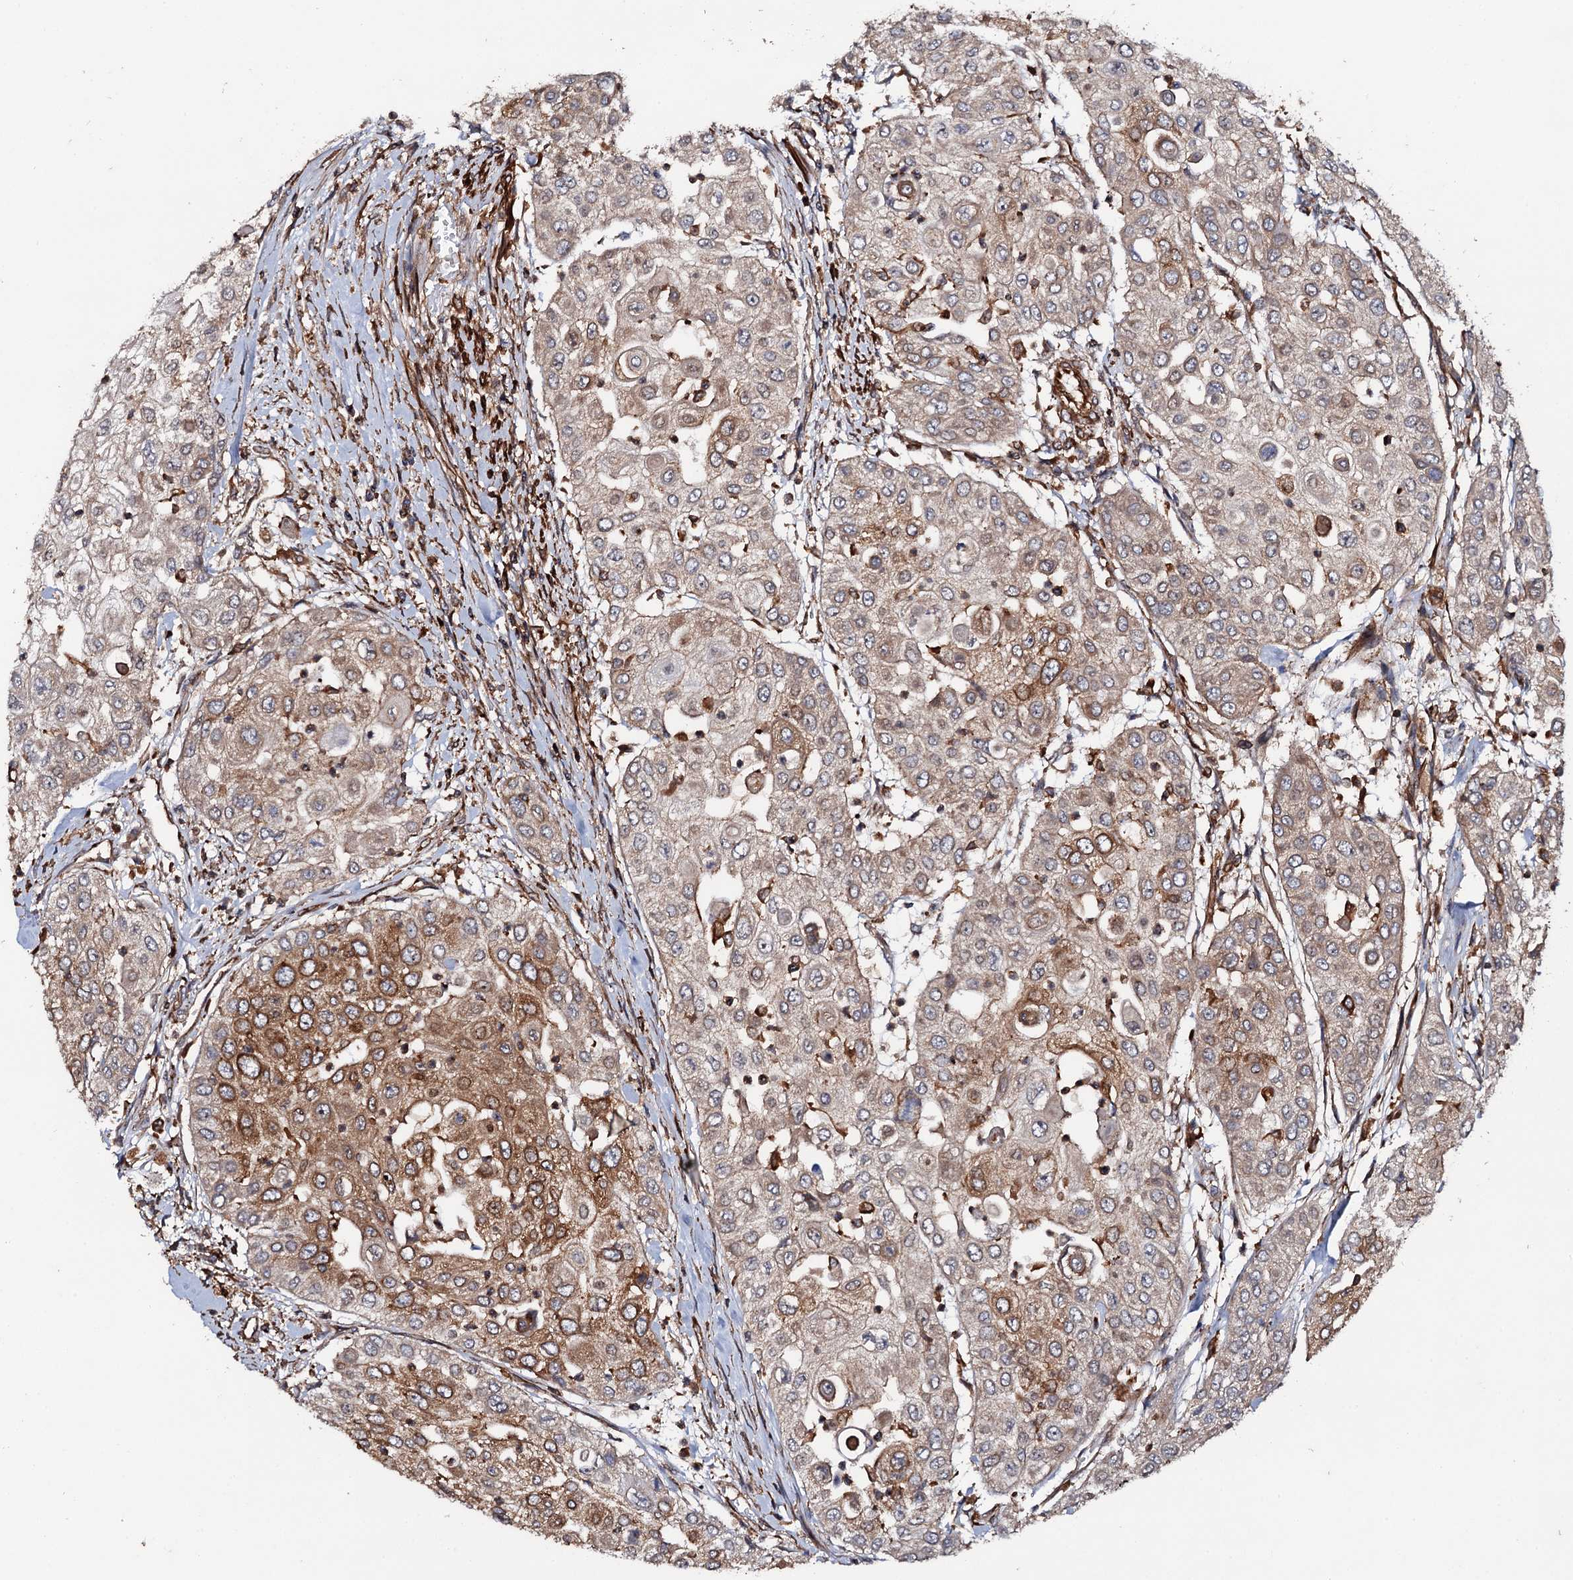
{"staining": {"intensity": "moderate", "quantity": ">75%", "location": "cytoplasmic/membranous"}, "tissue": "urothelial cancer", "cell_type": "Tumor cells", "image_type": "cancer", "snomed": [{"axis": "morphology", "description": "Urothelial carcinoma, High grade"}, {"axis": "topography", "description": "Urinary bladder"}], "caption": "Immunohistochemistry micrograph of neoplastic tissue: urothelial cancer stained using immunohistochemistry shows medium levels of moderate protein expression localized specifically in the cytoplasmic/membranous of tumor cells, appearing as a cytoplasmic/membranous brown color.", "gene": "BORA", "patient": {"sex": "female", "age": 79}}